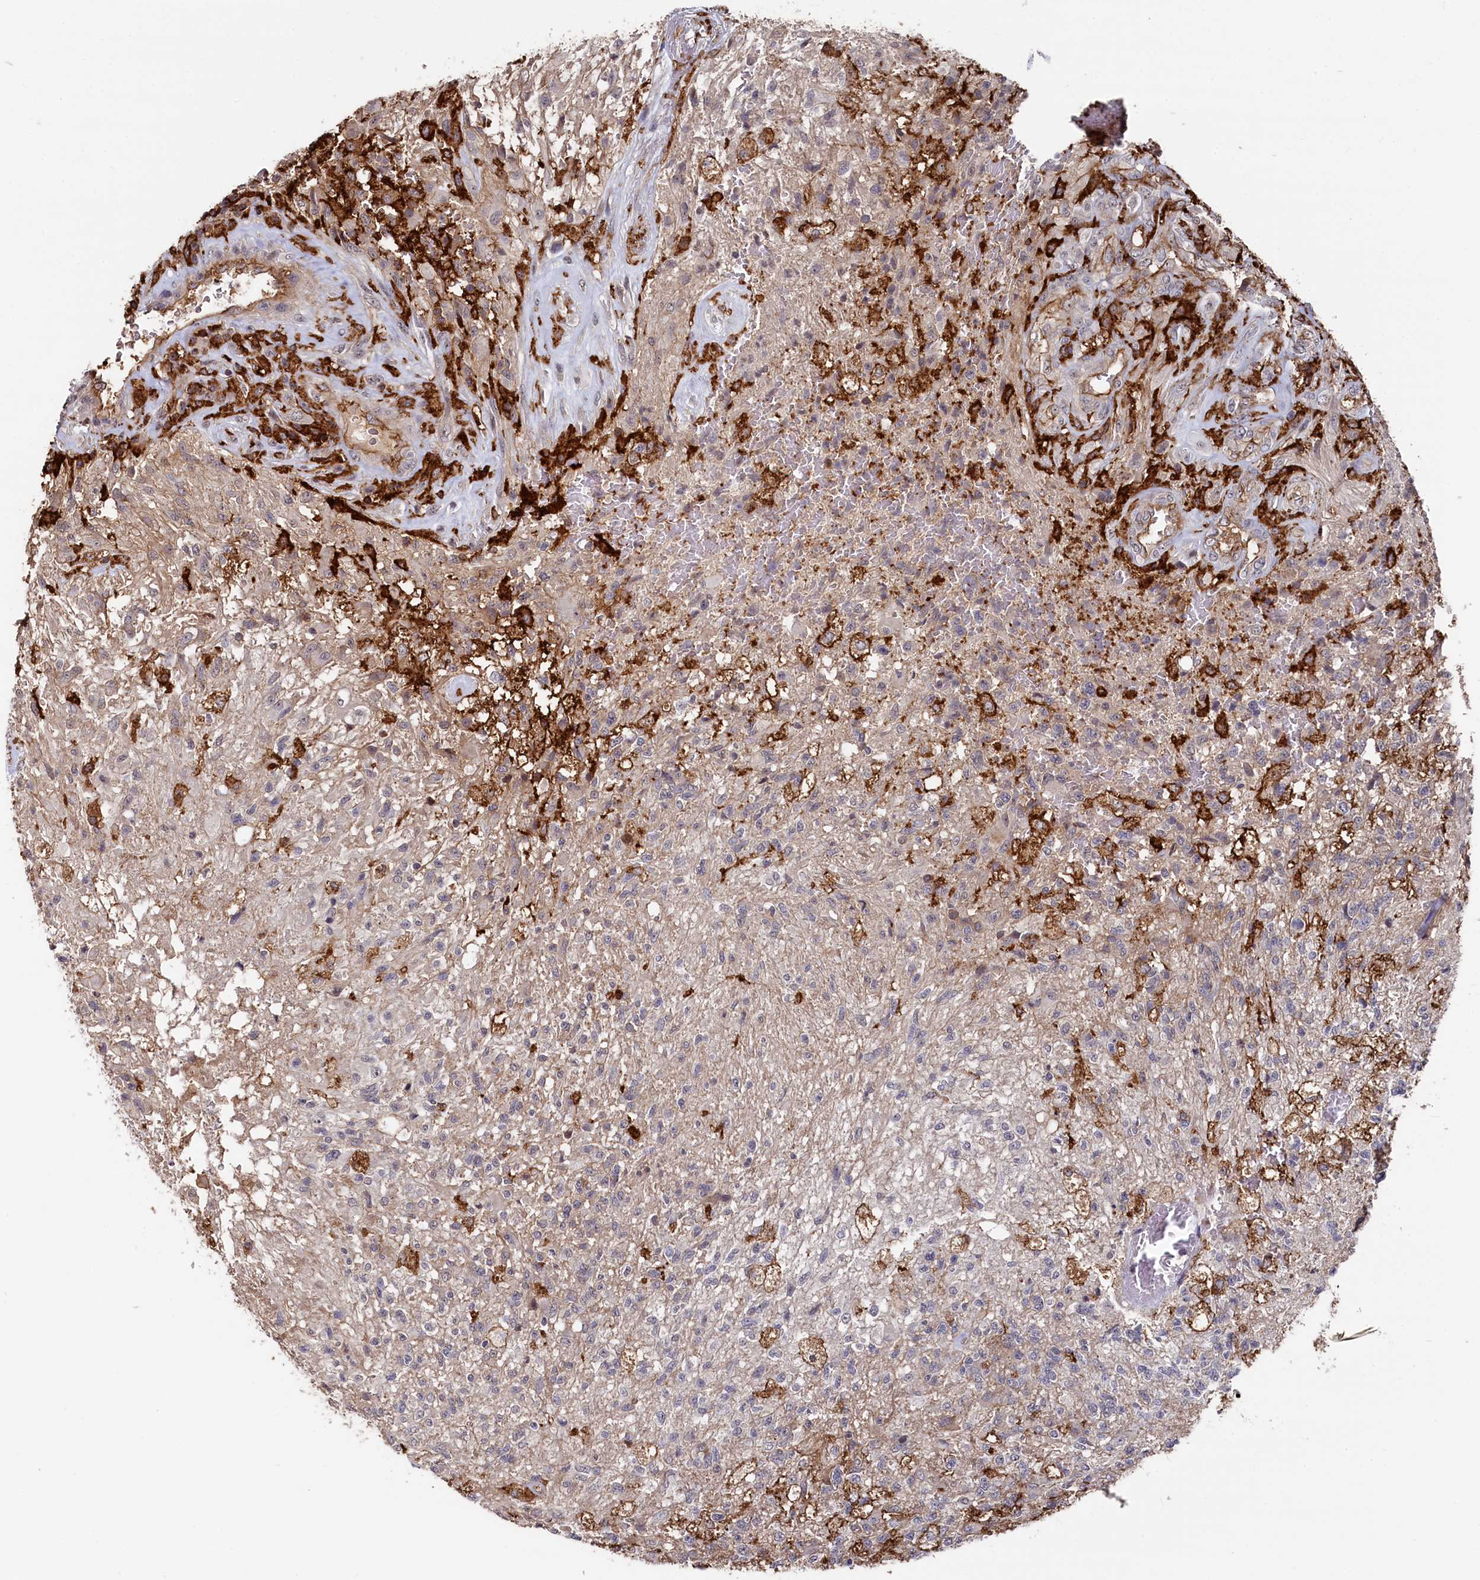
{"staining": {"intensity": "negative", "quantity": "none", "location": "none"}, "tissue": "glioma", "cell_type": "Tumor cells", "image_type": "cancer", "snomed": [{"axis": "morphology", "description": "Glioma, malignant, High grade"}, {"axis": "topography", "description": "Brain"}], "caption": "The micrograph demonstrates no staining of tumor cells in high-grade glioma (malignant).", "gene": "PLEKHO2", "patient": {"sex": "male", "age": 56}}